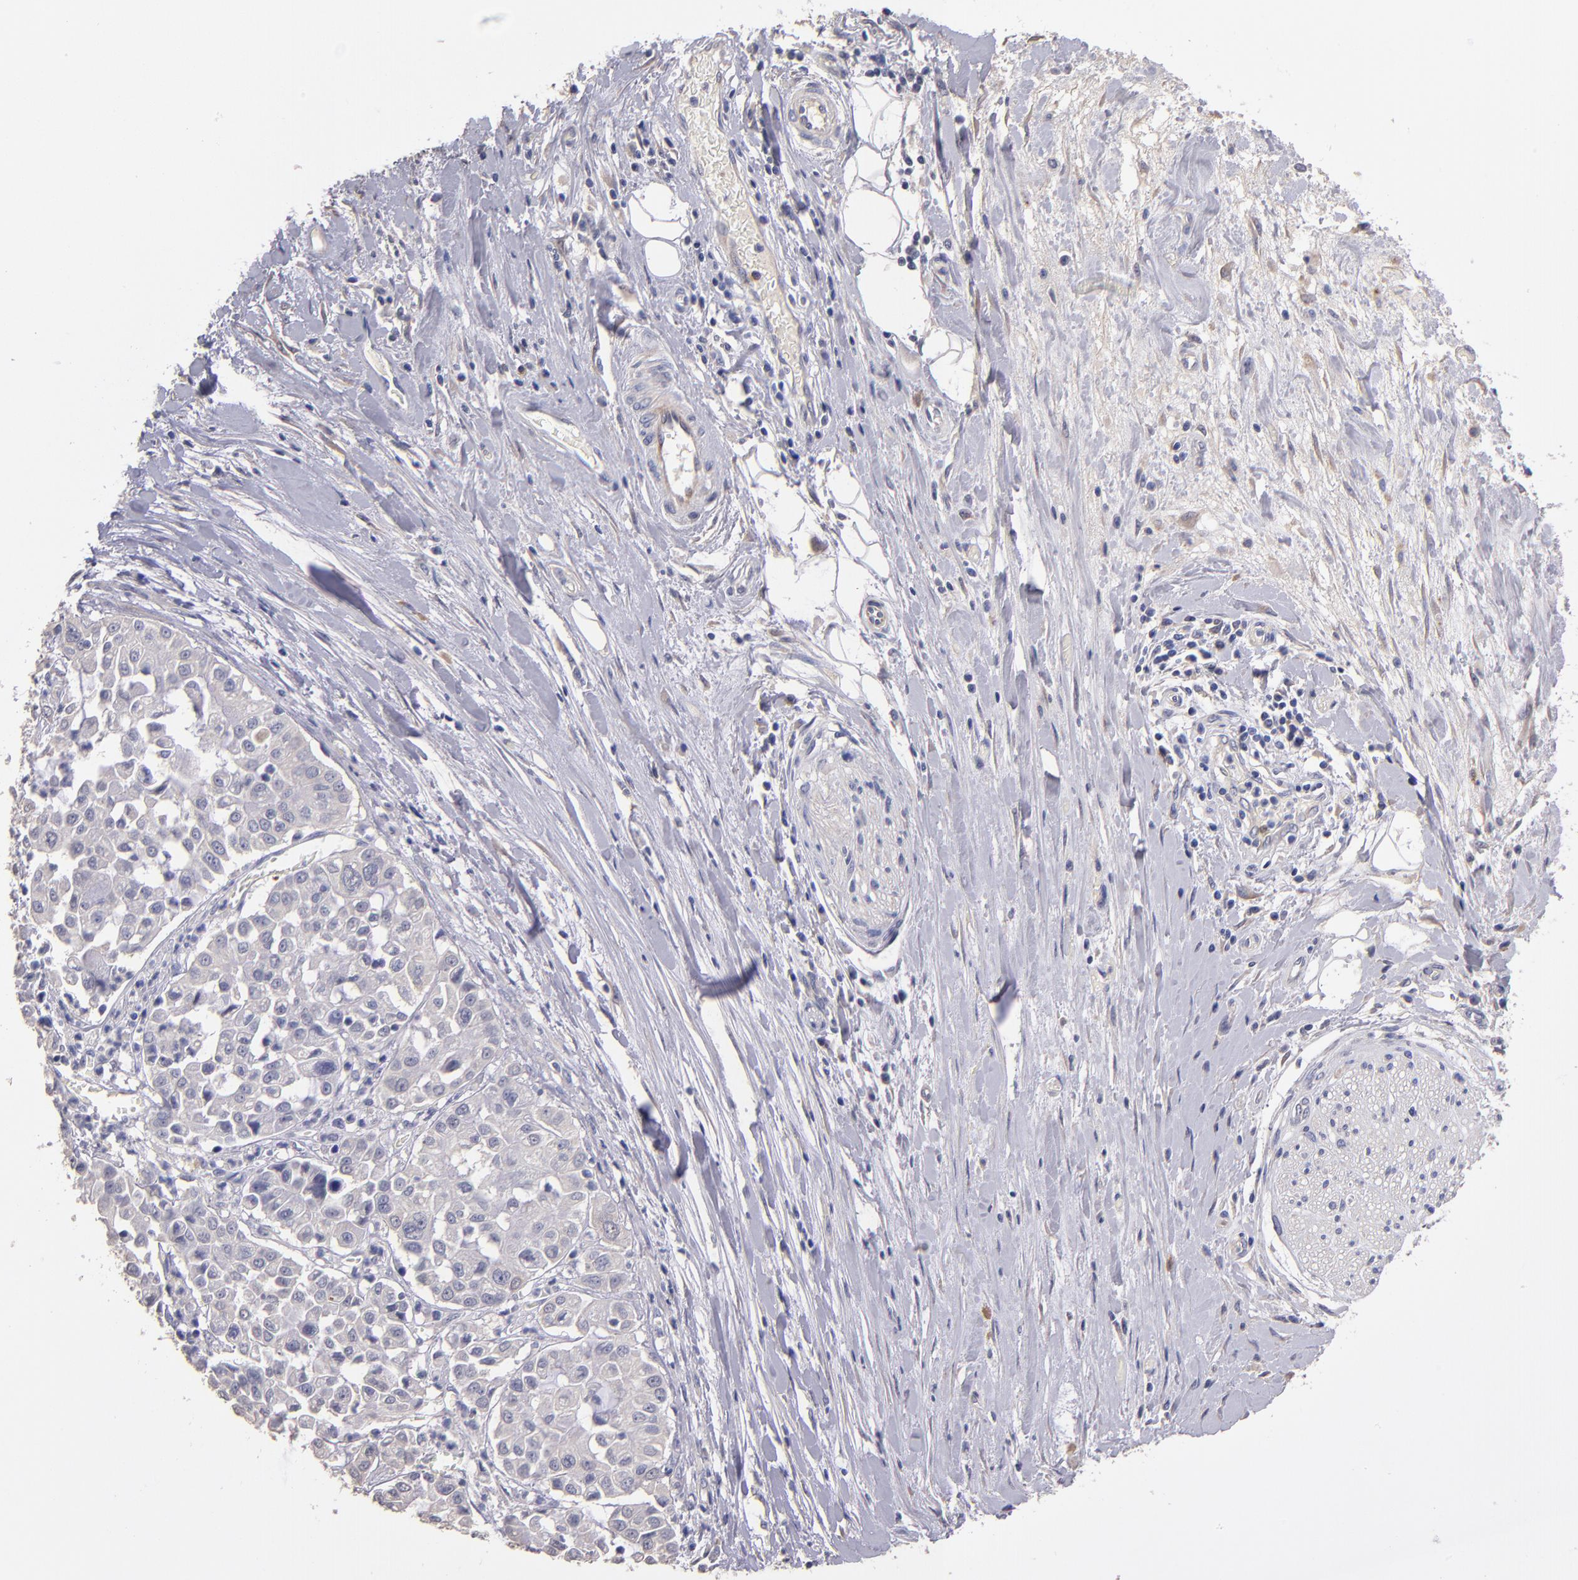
{"staining": {"intensity": "negative", "quantity": "none", "location": "none"}, "tissue": "pancreatic cancer", "cell_type": "Tumor cells", "image_type": "cancer", "snomed": [{"axis": "morphology", "description": "Adenocarcinoma, NOS"}, {"axis": "topography", "description": "Pancreas"}], "caption": "The histopathology image exhibits no staining of tumor cells in pancreatic cancer (adenocarcinoma).", "gene": "MAGEE1", "patient": {"sex": "female", "age": 52}}